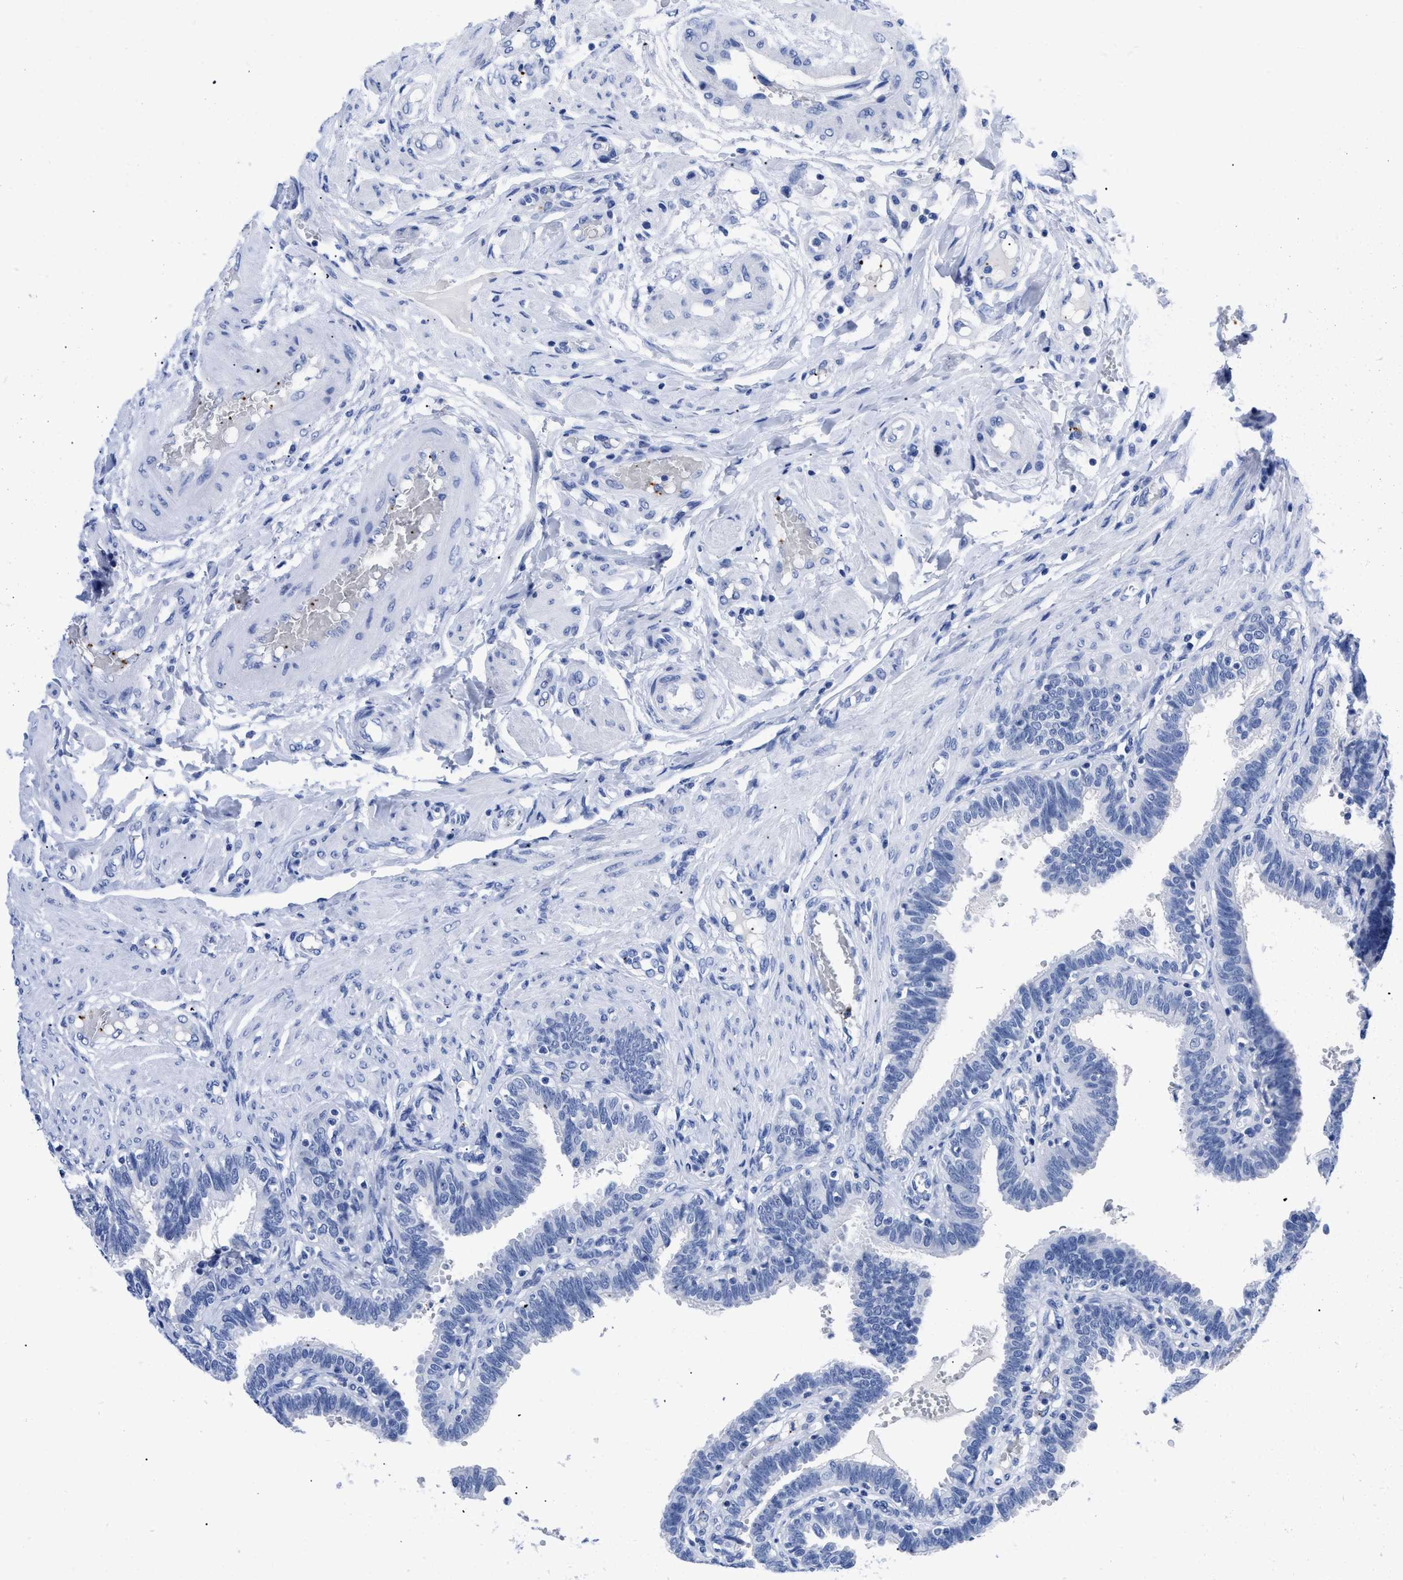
{"staining": {"intensity": "negative", "quantity": "none", "location": "none"}, "tissue": "fallopian tube", "cell_type": "Glandular cells", "image_type": "normal", "snomed": [{"axis": "morphology", "description": "Normal tissue, NOS"}, {"axis": "topography", "description": "Fallopian tube"}, {"axis": "topography", "description": "Placenta"}], "caption": "Immunohistochemistry of benign human fallopian tube displays no expression in glandular cells. (Immunohistochemistry (ihc), brightfield microscopy, high magnification).", "gene": "TREML1", "patient": {"sex": "female", "age": 34}}